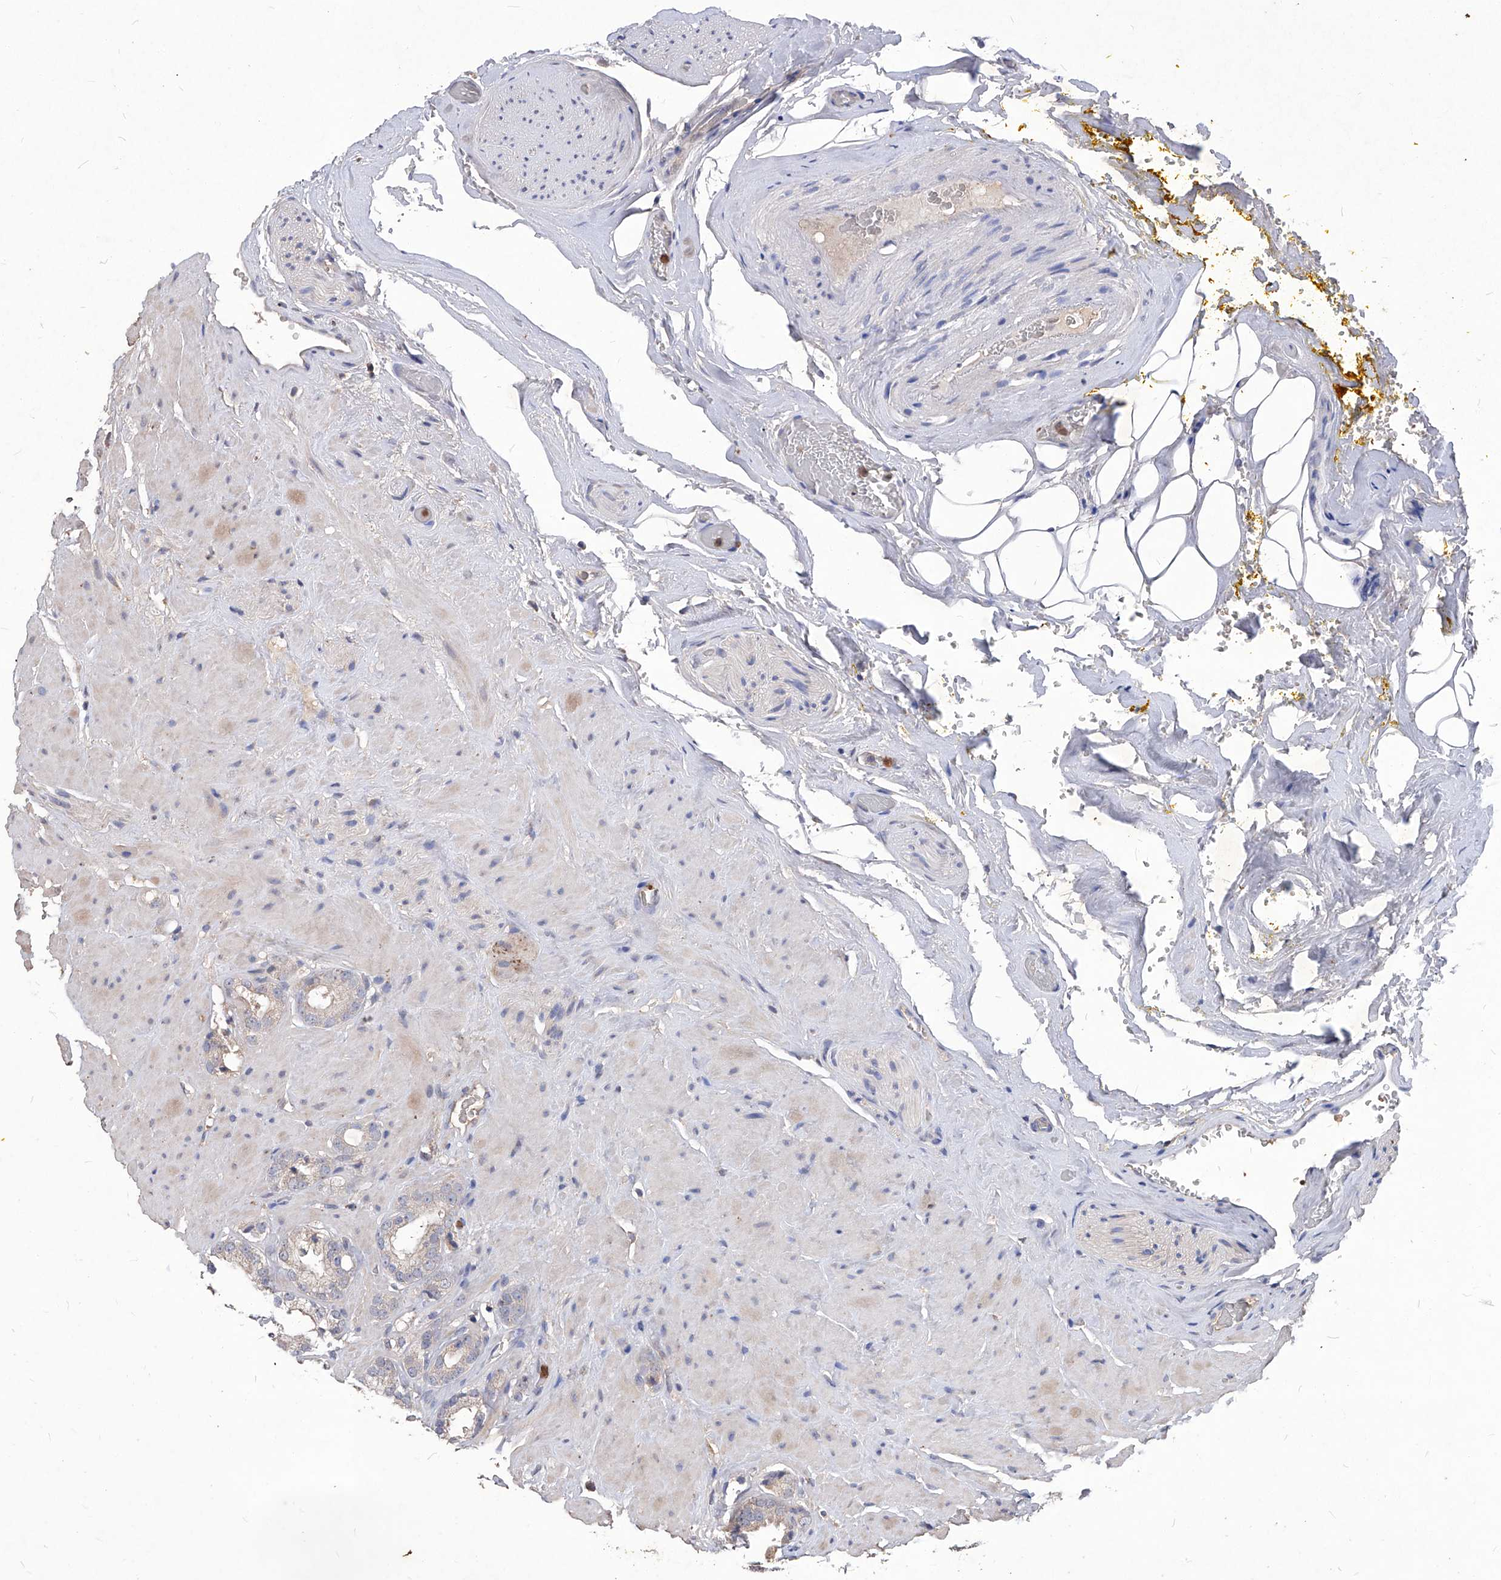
{"staining": {"intensity": "negative", "quantity": "none", "location": "none"}, "tissue": "prostate cancer", "cell_type": "Tumor cells", "image_type": "cancer", "snomed": [{"axis": "morphology", "description": "Adenocarcinoma, High grade"}, {"axis": "topography", "description": "Prostate"}], "caption": "IHC of human high-grade adenocarcinoma (prostate) reveals no staining in tumor cells.", "gene": "SYNGR1", "patient": {"sex": "male", "age": 64}}